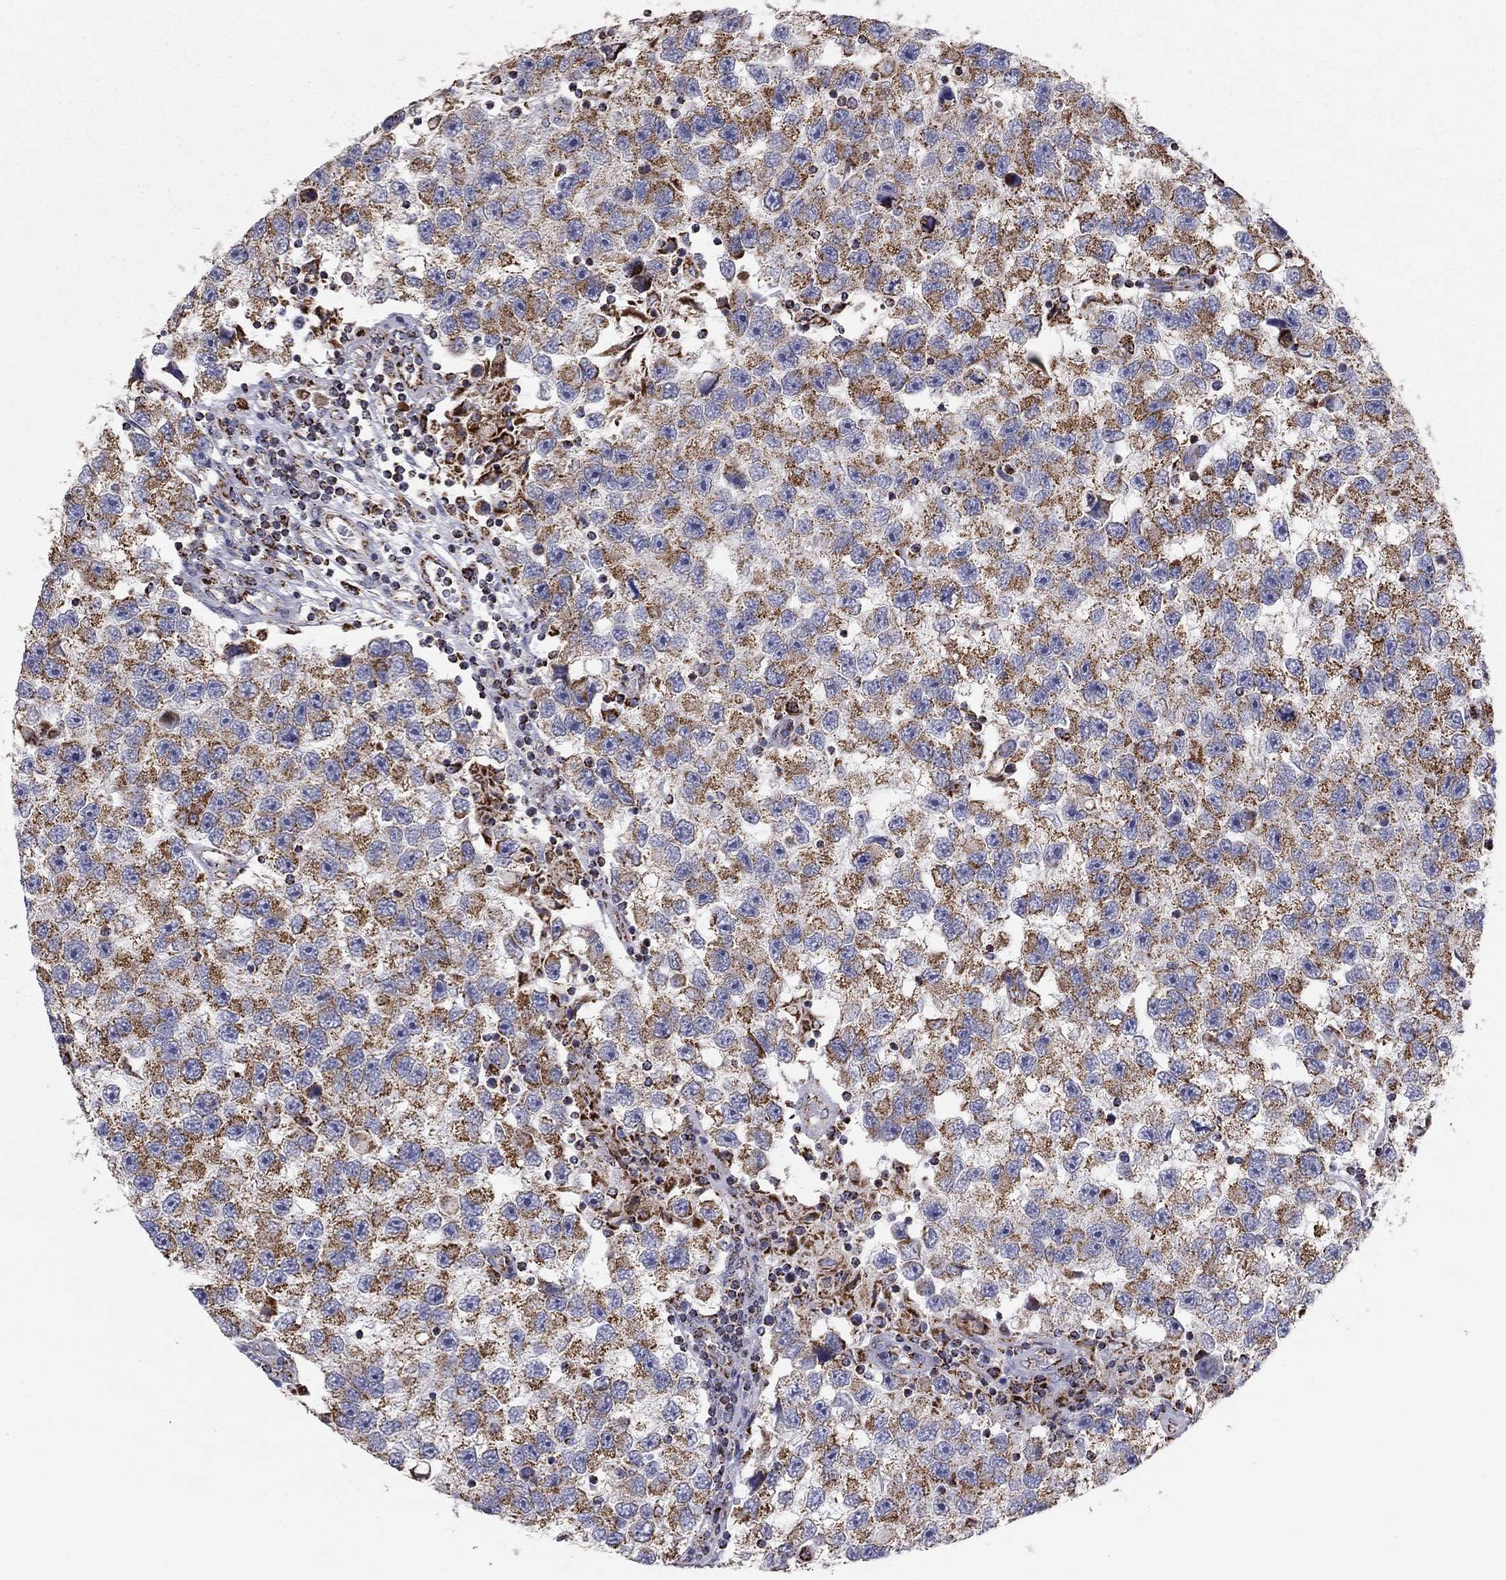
{"staining": {"intensity": "moderate", "quantity": ">75%", "location": "cytoplasmic/membranous"}, "tissue": "testis cancer", "cell_type": "Tumor cells", "image_type": "cancer", "snomed": [{"axis": "morphology", "description": "Seminoma, NOS"}, {"axis": "topography", "description": "Testis"}], "caption": "Seminoma (testis) stained with DAB IHC displays medium levels of moderate cytoplasmic/membranous positivity in approximately >75% of tumor cells.", "gene": "NDUFV1", "patient": {"sex": "male", "age": 26}}